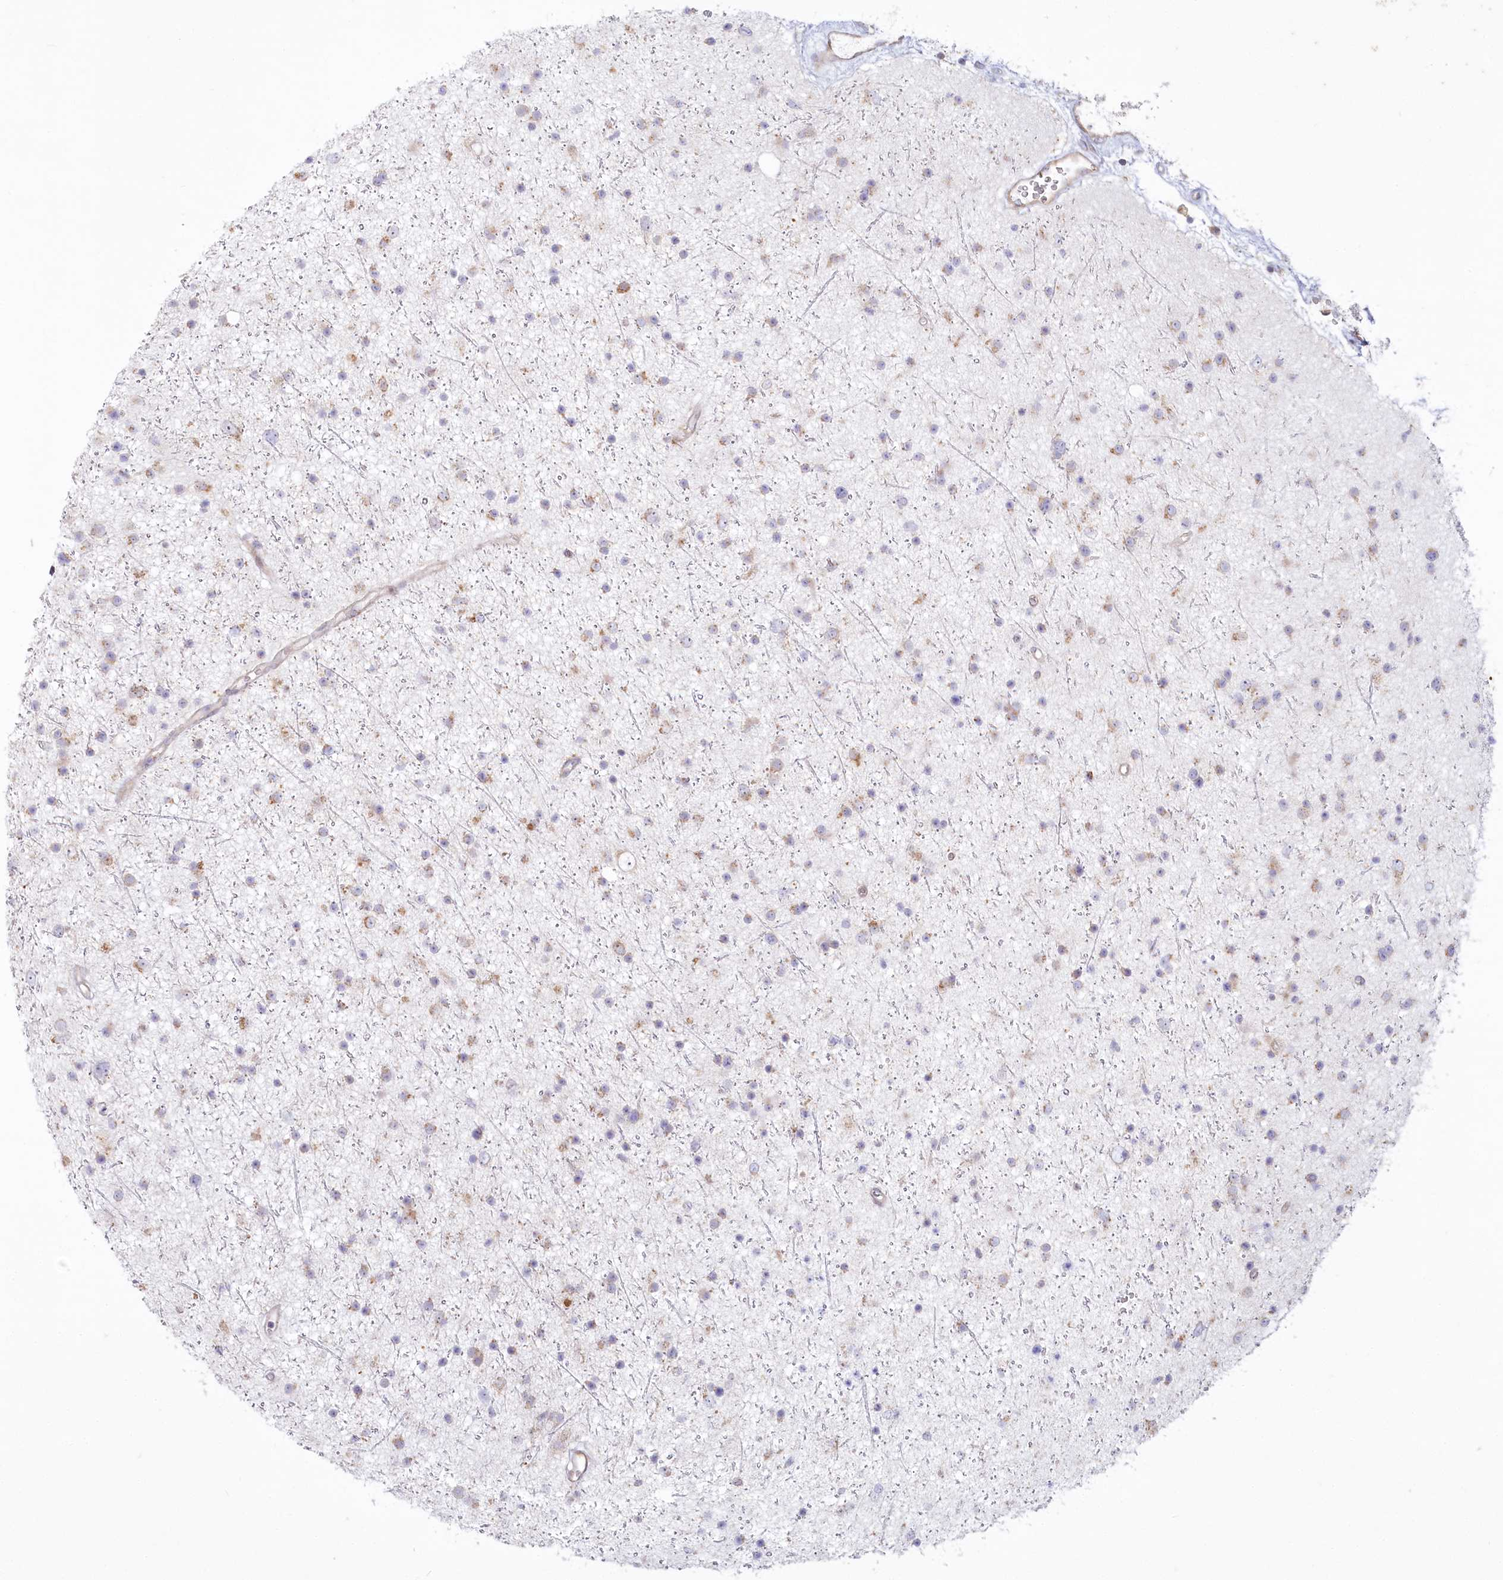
{"staining": {"intensity": "weak", "quantity": "<25%", "location": "cytoplasmic/membranous"}, "tissue": "glioma", "cell_type": "Tumor cells", "image_type": "cancer", "snomed": [{"axis": "morphology", "description": "Glioma, malignant, Low grade"}, {"axis": "topography", "description": "Cerebral cortex"}], "caption": "Malignant glioma (low-grade) stained for a protein using immunohistochemistry (IHC) exhibits no expression tumor cells.", "gene": "MTG1", "patient": {"sex": "female", "age": 39}}